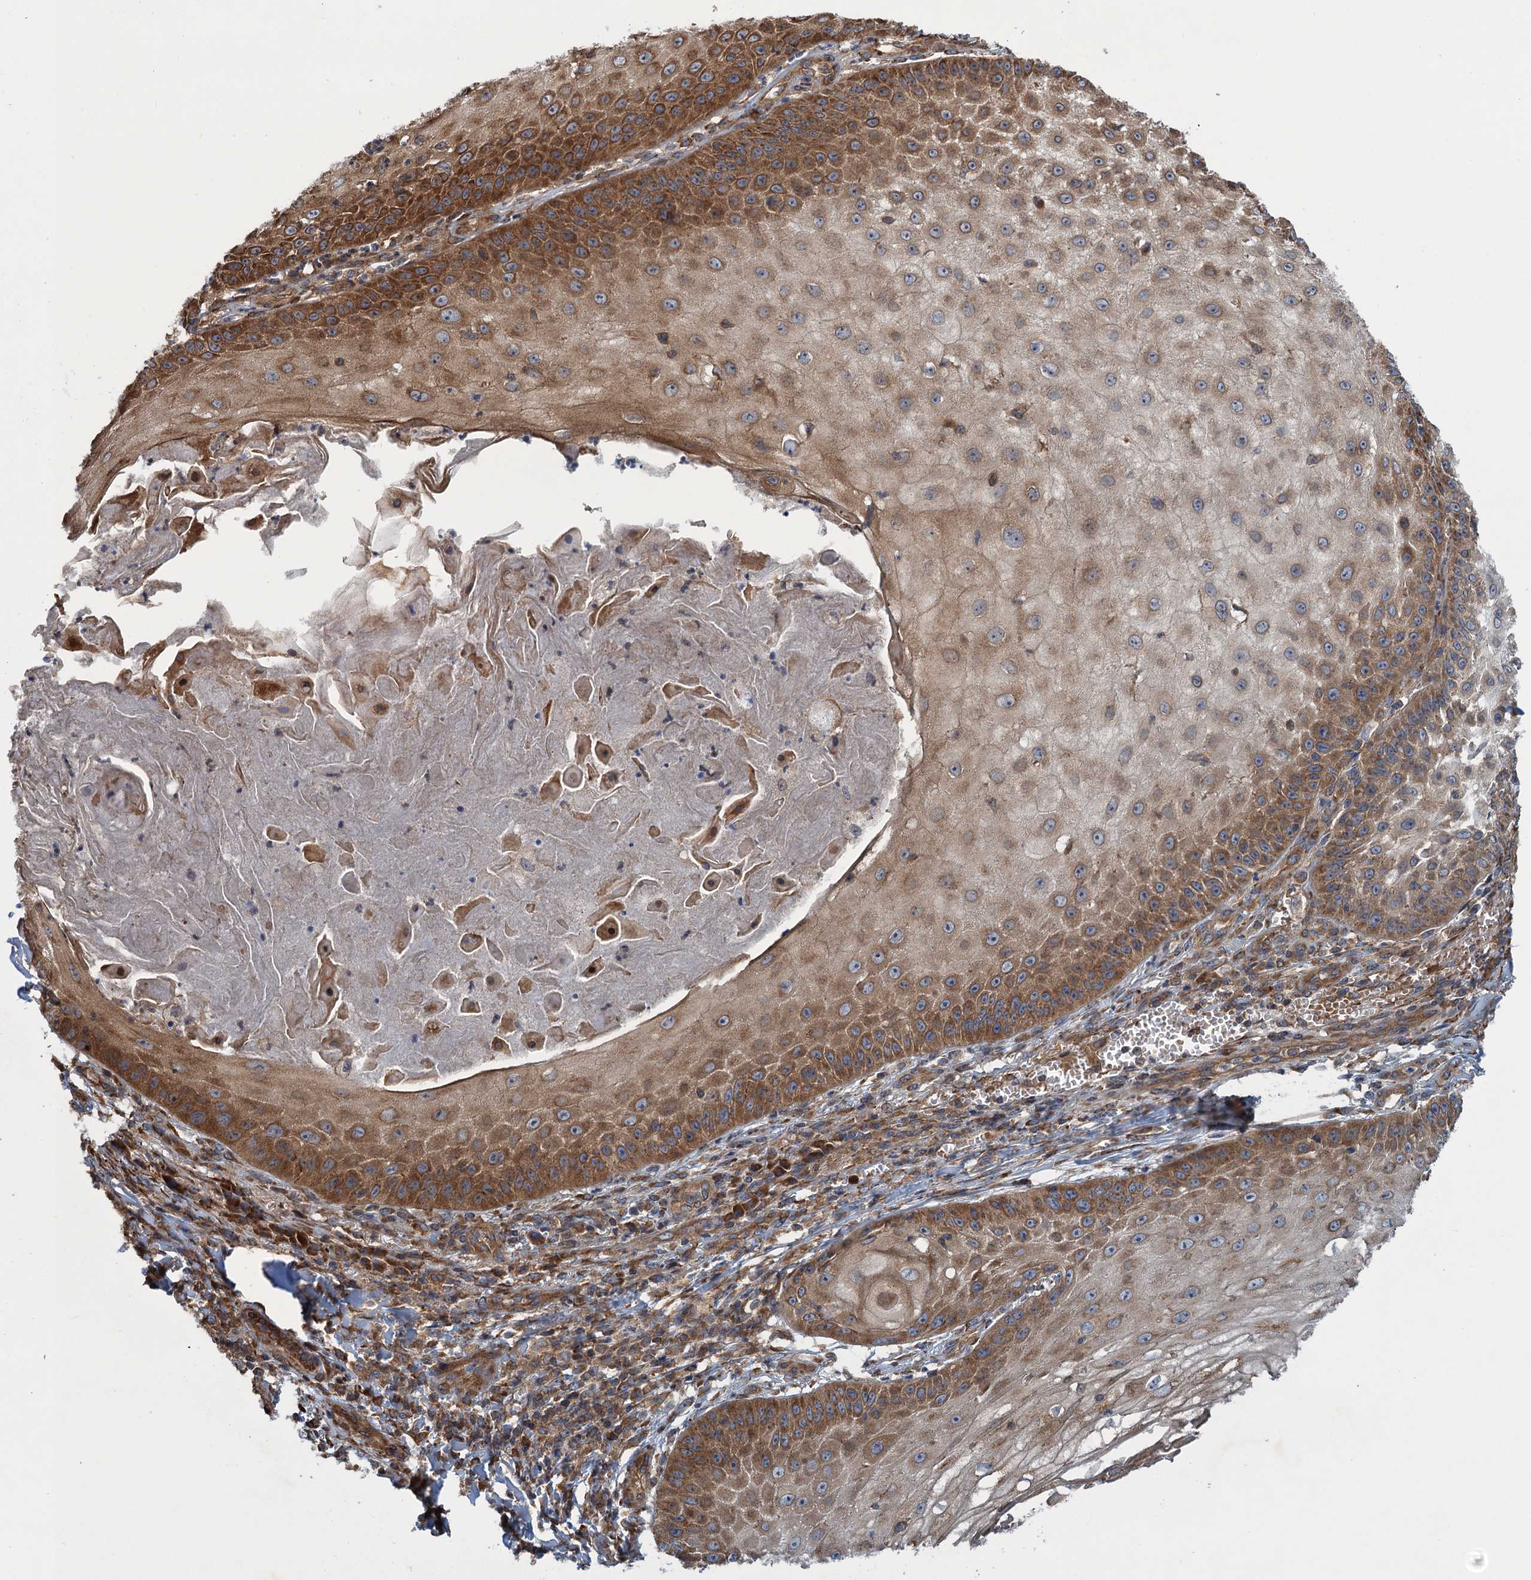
{"staining": {"intensity": "moderate", "quantity": ">75%", "location": "cytoplasmic/membranous"}, "tissue": "skin cancer", "cell_type": "Tumor cells", "image_type": "cancer", "snomed": [{"axis": "morphology", "description": "Squamous cell carcinoma, NOS"}, {"axis": "topography", "description": "Skin"}], "caption": "A high-resolution photomicrograph shows immunohistochemistry (IHC) staining of squamous cell carcinoma (skin), which displays moderate cytoplasmic/membranous expression in about >75% of tumor cells. The staining was performed using DAB to visualize the protein expression in brown, while the nuclei were stained in blue with hematoxylin (Magnification: 20x).", "gene": "MDM1", "patient": {"sex": "male", "age": 70}}